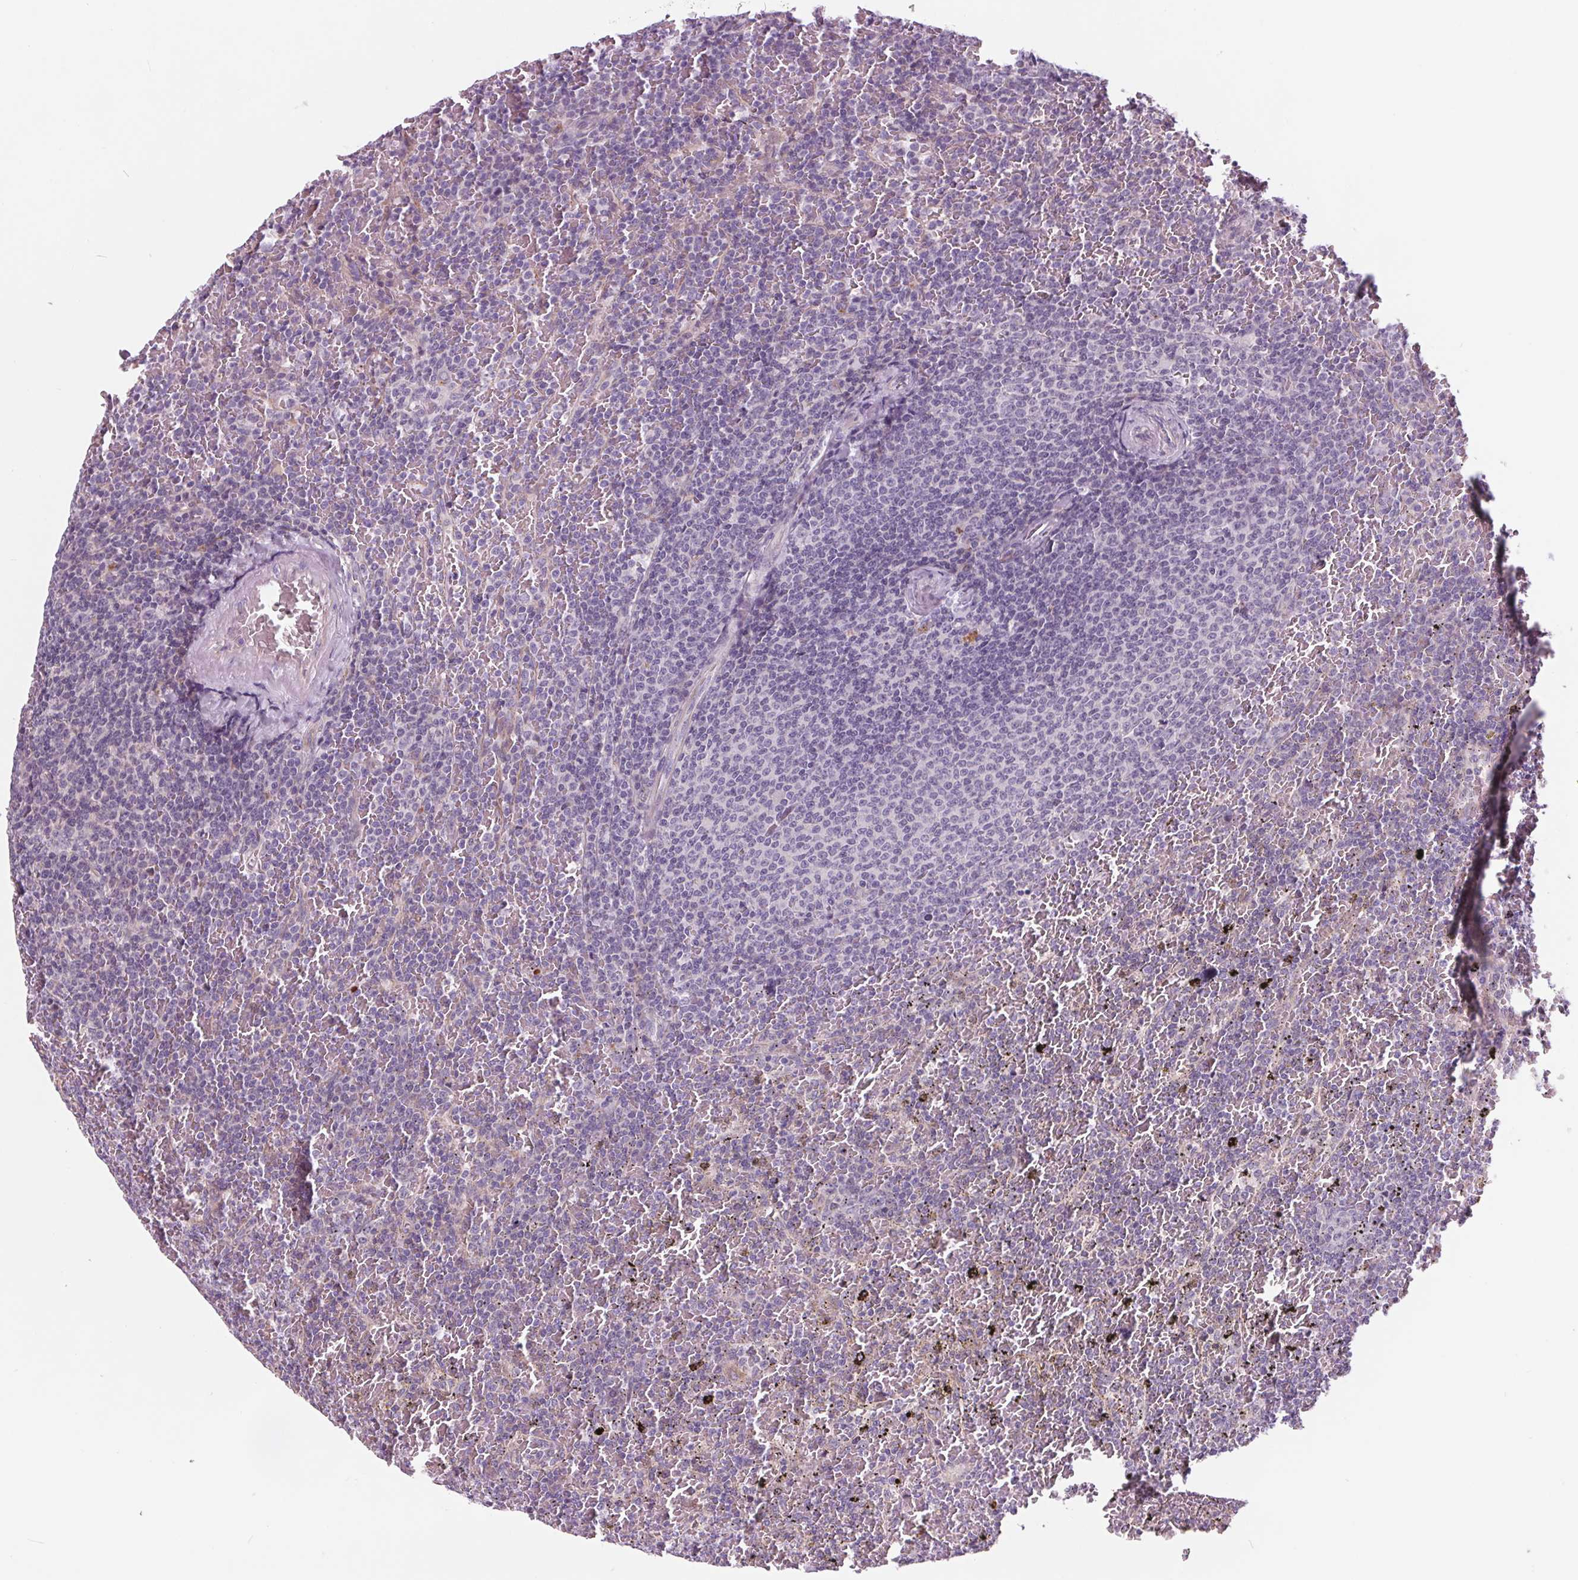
{"staining": {"intensity": "negative", "quantity": "none", "location": "none"}, "tissue": "lymphoma", "cell_type": "Tumor cells", "image_type": "cancer", "snomed": [{"axis": "morphology", "description": "Malignant lymphoma, non-Hodgkin's type, Low grade"}, {"axis": "topography", "description": "Spleen"}], "caption": "Lymphoma was stained to show a protein in brown. There is no significant staining in tumor cells.", "gene": "SAMD5", "patient": {"sex": "female", "age": 77}}